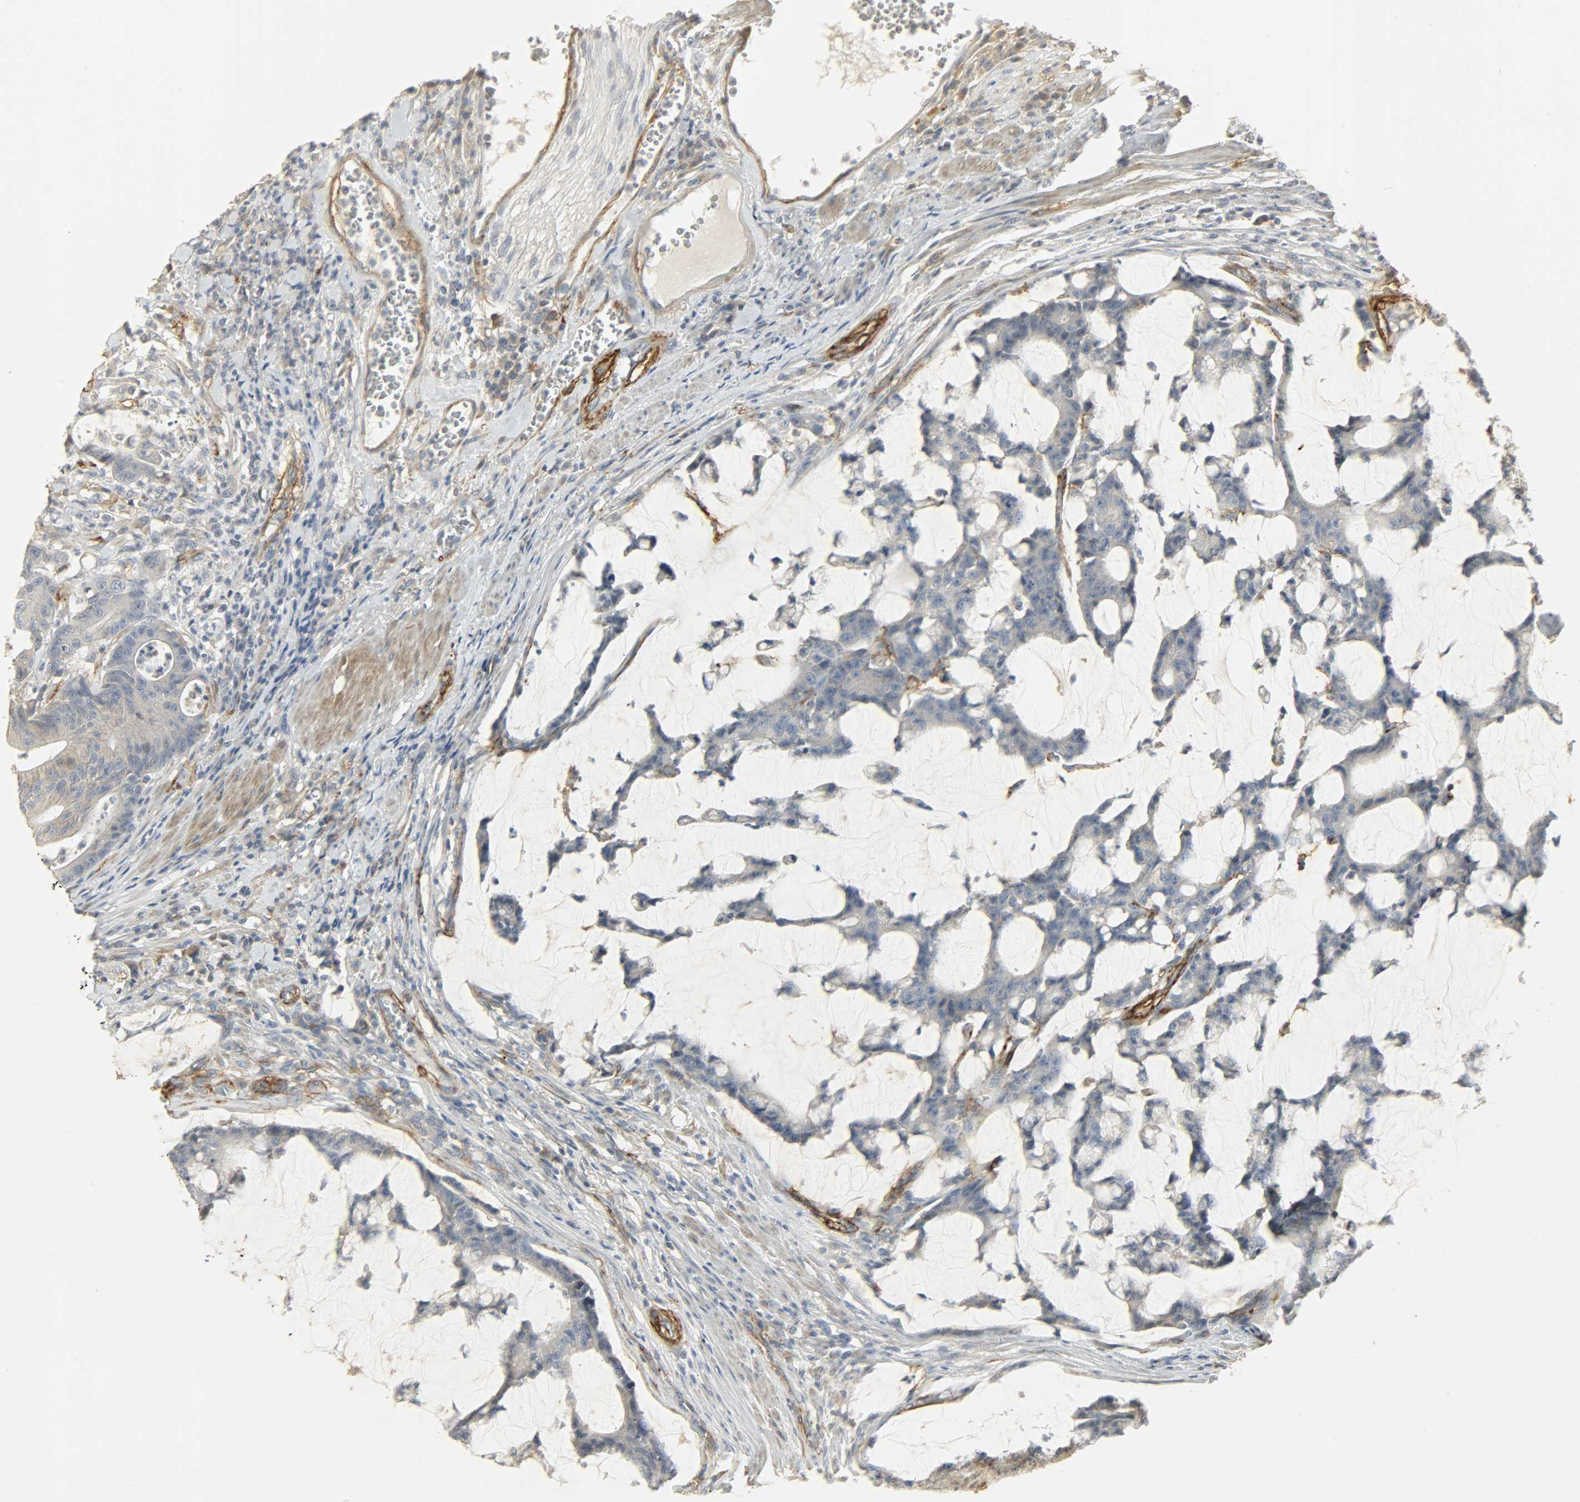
{"staining": {"intensity": "negative", "quantity": "none", "location": "none"}, "tissue": "colorectal cancer", "cell_type": "Tumor cells", "image_type": "cancer", "snomed": [{"axis": "morphology", "description": "Adenocarcinoma, NOS"}, {"axis": "topography", "description": "Colon"}], "caption": "High magnification brightfield microscopy of colorectal cancer (adenocarcinoma) stained with DAB (brown) and counterstained with hematoxylin (blue): tumor cells show no significant expression.", "gene": "ENPEP", "patient": {"sex": "female", "age": 84}}